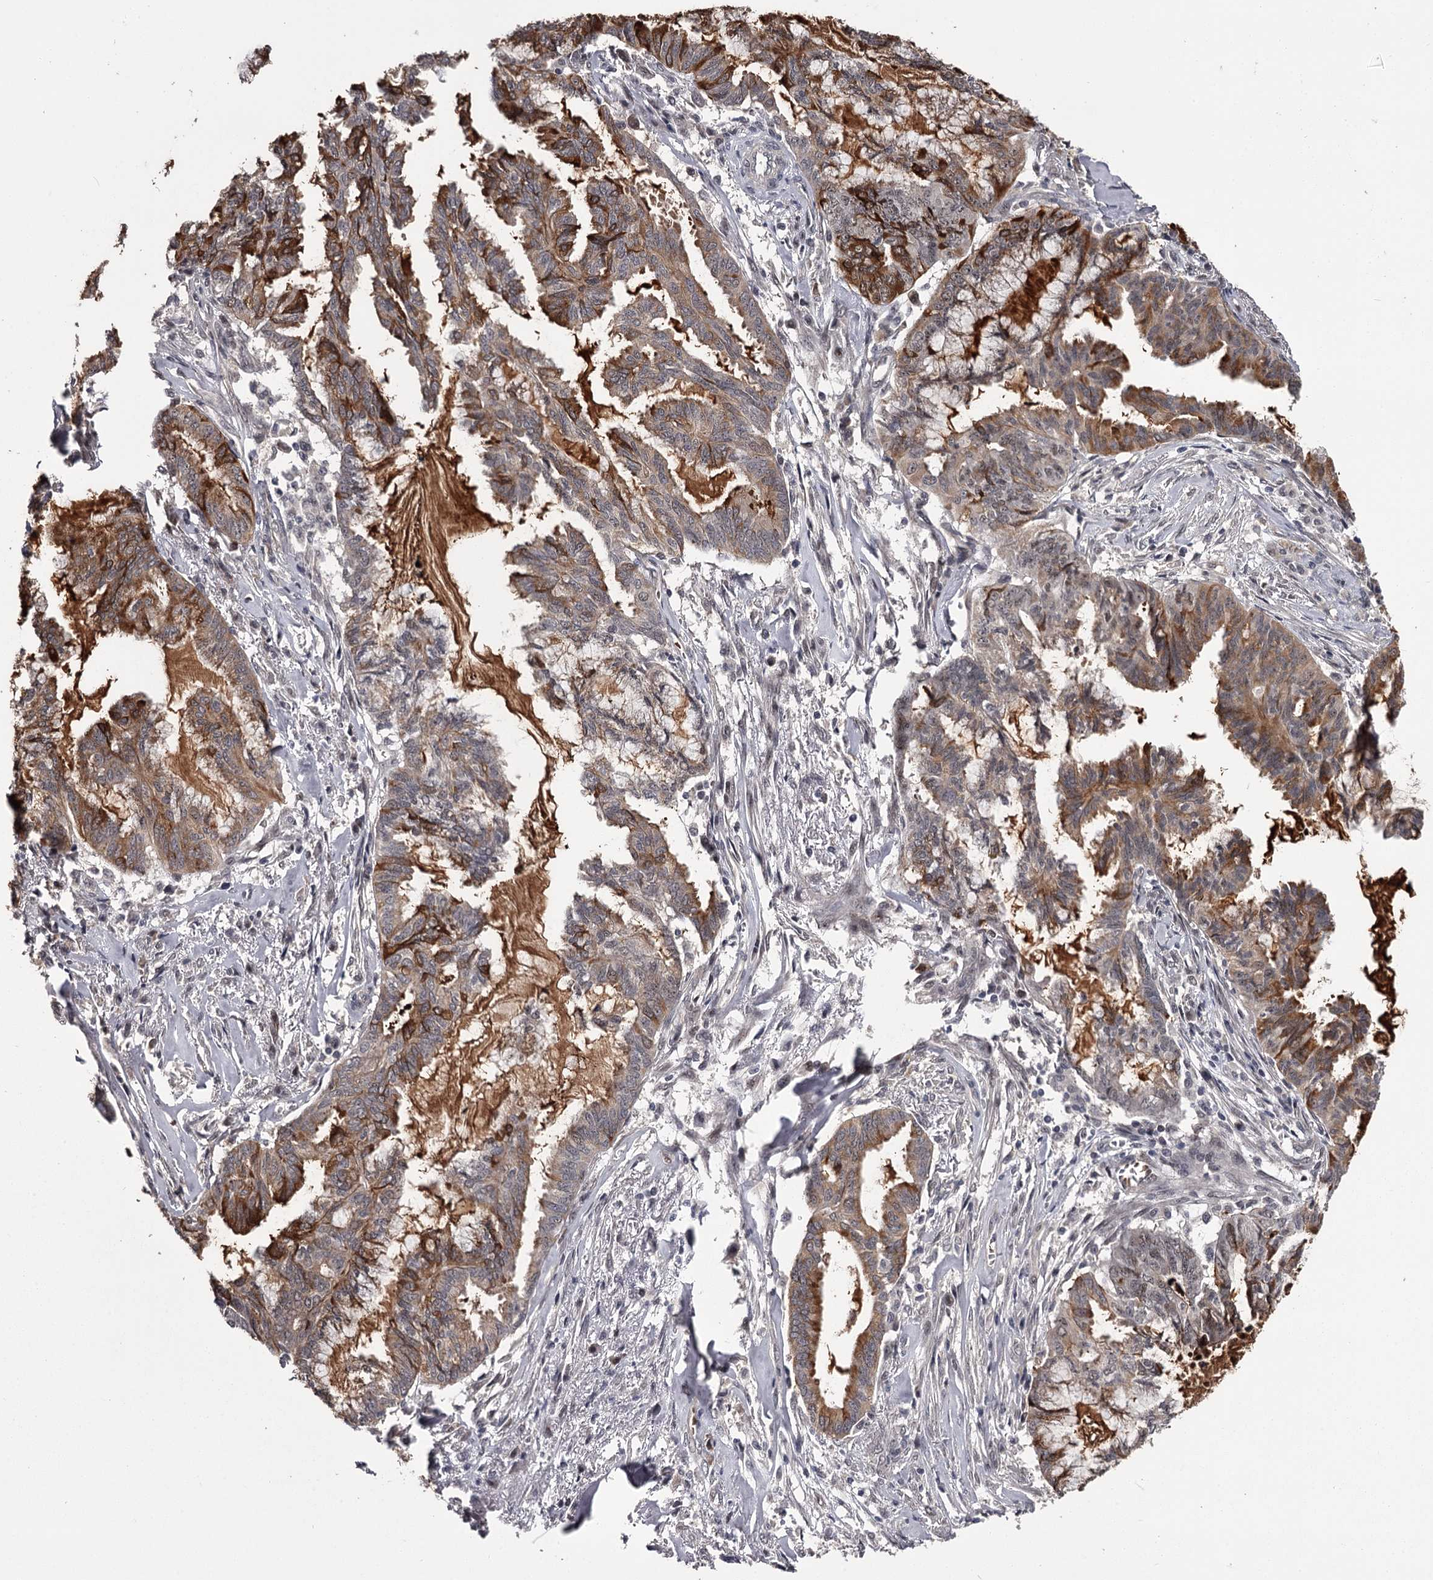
{"staining": {"intensity": "moderate", "quantity": "25%-75%", "location": "cytoplasmic/membranous"}, "tissue": "endometrial cancer", "cell_type": "Tumor cells", "image_type": "cancer", "snomed": [{"axis": "morphology", "description": "Adenocarcinoma, NOS"}, {"axis": "topography", "description": "Endometrium"}], "caption": "The immunohistochemical stain labels moderate cytoplasmic/membranous expression in tumor cells of endometrial cancer tissue. (DAB (3,3'-diaminobenzidine) IHC with brightfield microscopy, high magnification).", "gene": "RNF44", "patient": {"sex": "female", "age": 86}}